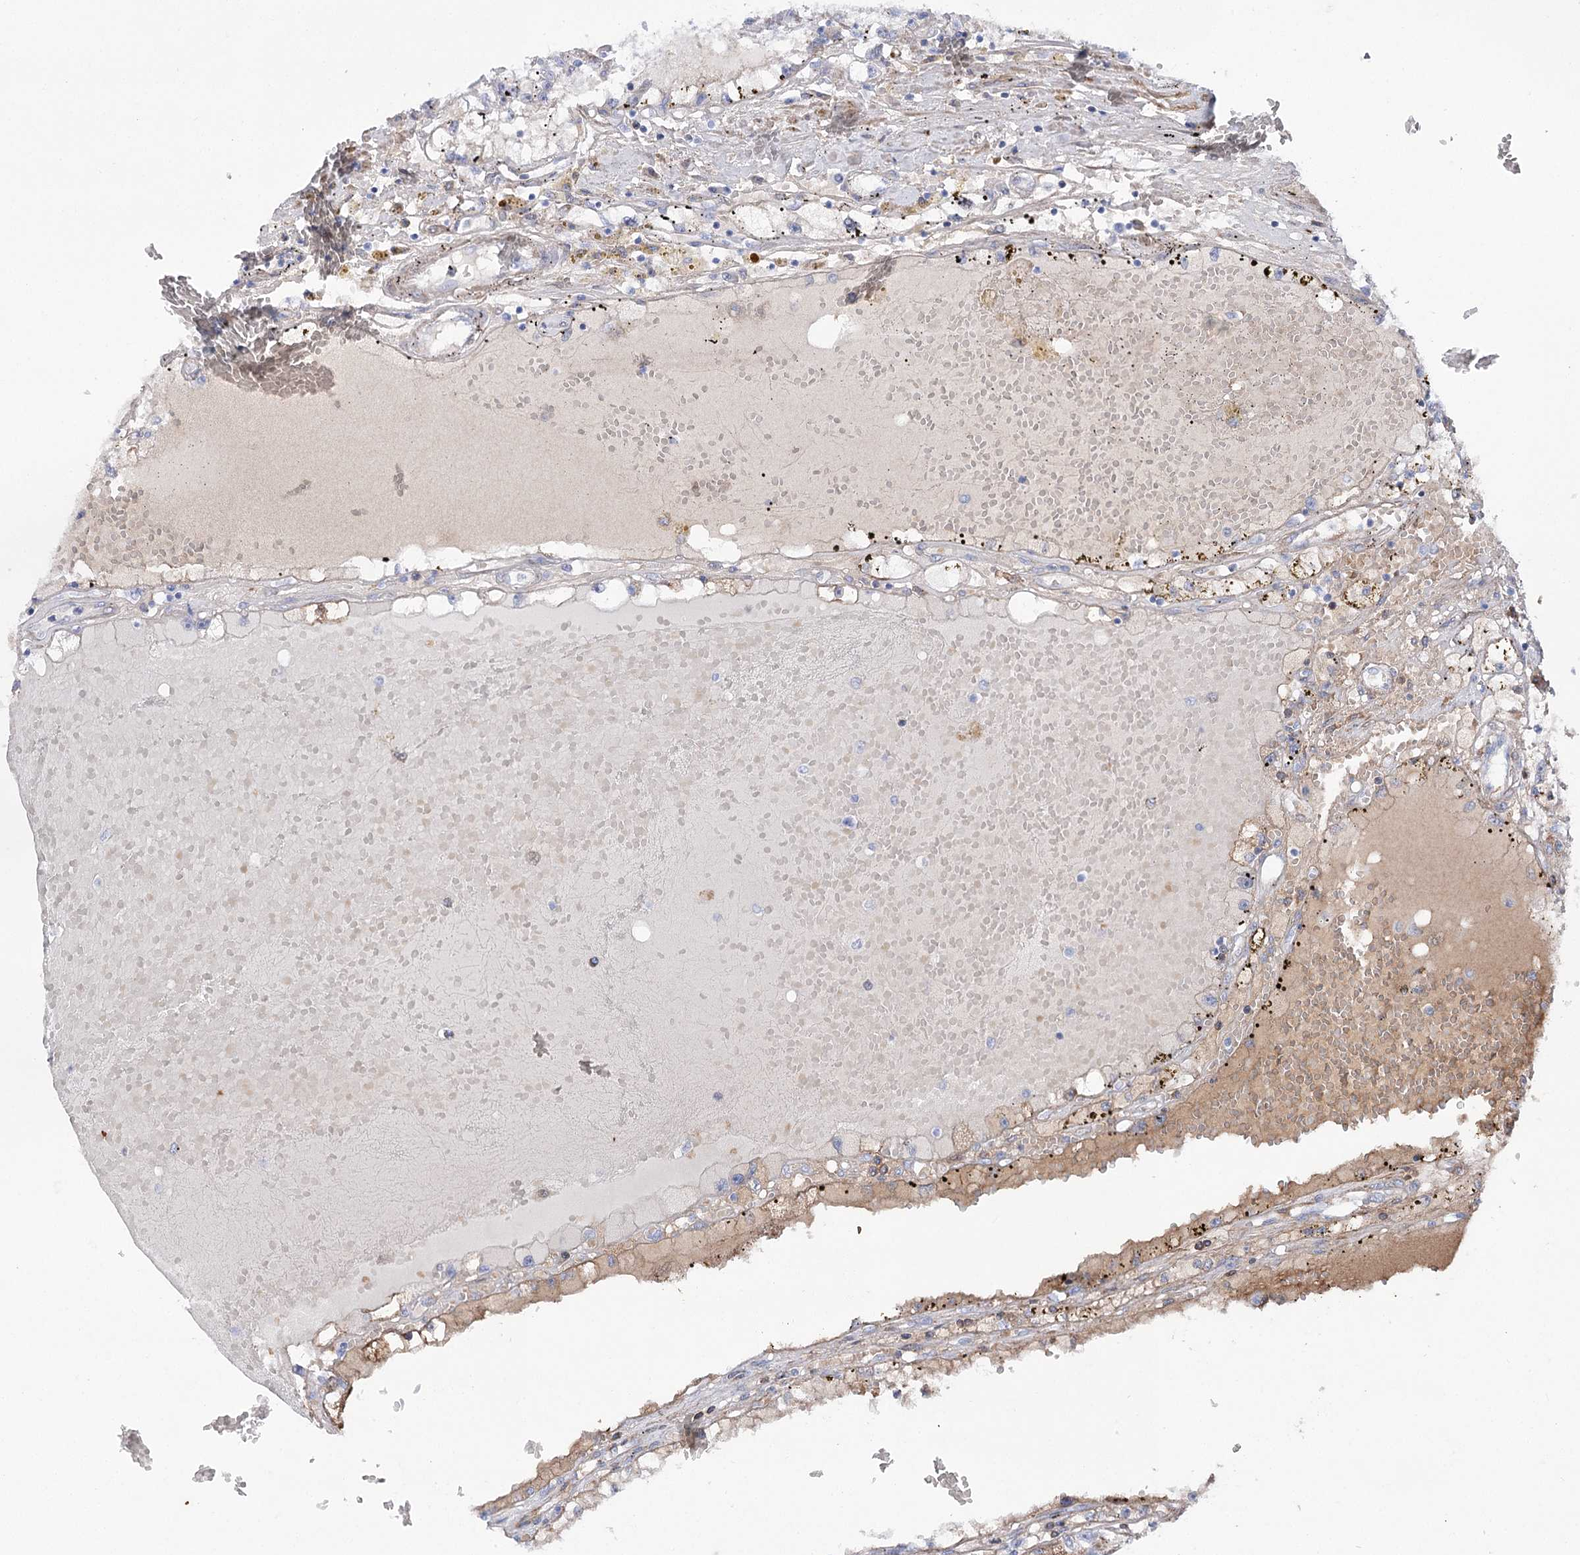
{"staining": {"intensity": "negative", "quantity": "none", "location": "none"}, "tissue": "renal cancer", "cell_type": "Tumor cells", "image_type": "cancer", "snomed": [{"axis": "morphology", "description": "Adenocarcinoma, NOS"}, {"axis": "topography", "description": "Kidney"}], "caption": "Tumor cells show no significant protein positivity in renal cancer (adenocarcinoma).", "gene": "ANKRD23", "patient": {"sex": "male", "age": 56}}